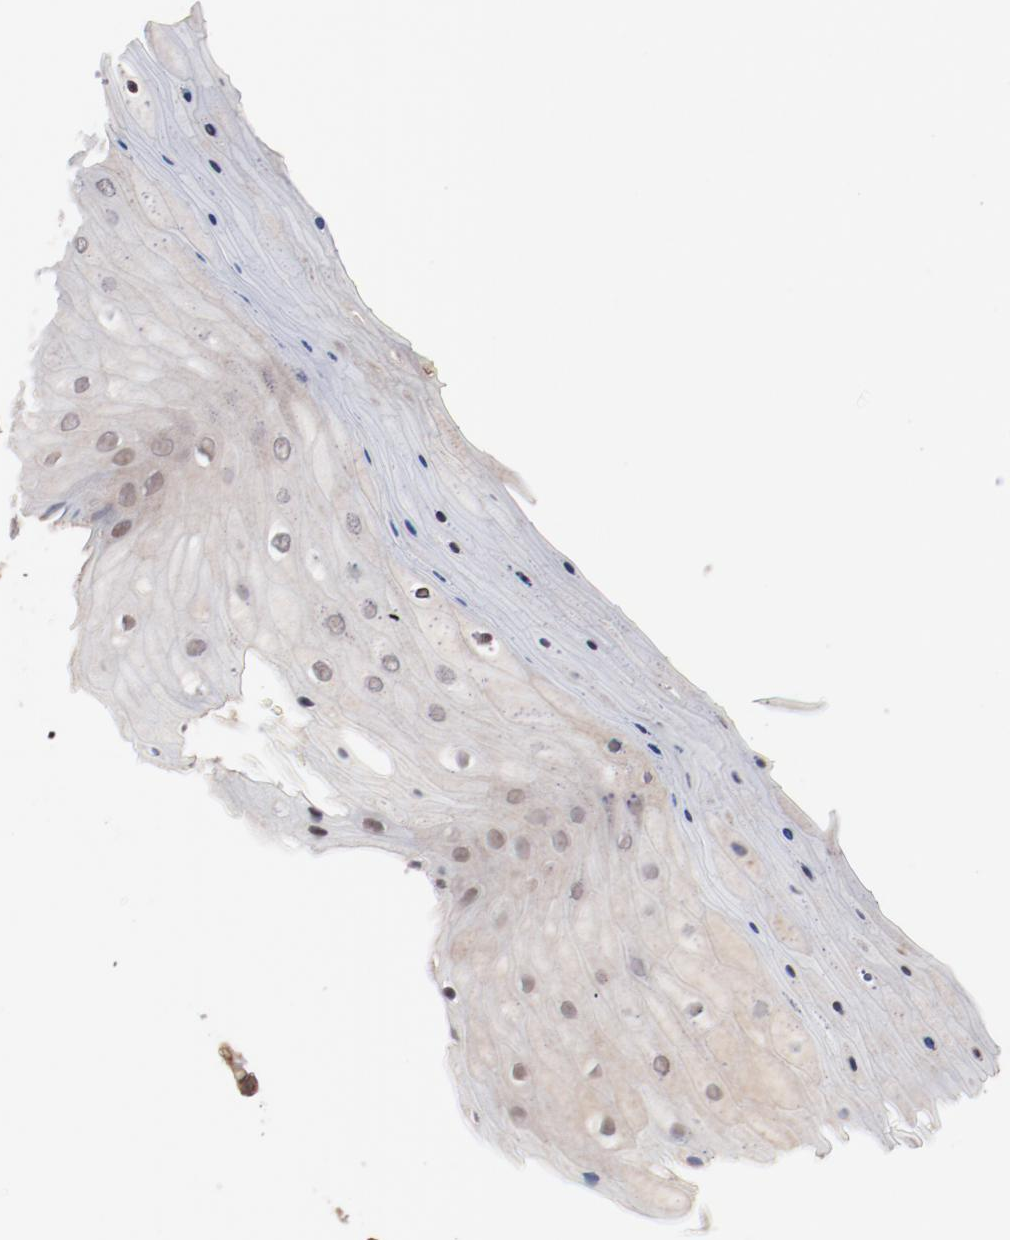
{"staining": {"intensity": "weak", "quantity": ">75%", "location": "cytoplasmic/membranous"}, "tissue": "cervix", "cell_type": "Glandular cells", "image_type": "normal", "snomed": [{"axis": "morphology", "description": "Normal tissue, NOS"}, {"axis": "topography", "description": "Cervix"}], "caption": "Immunohistochemistry staining of normal cervix, which shows low levels of weak cytoplasmic/membranous expression in approximately >75% of glandular cells indicating weak cytoplasmic/membranous protein staining. The staining was performed using DAB (brown) for protein detection and nuclei were counterstained in hematoxylin (blue).", "gene": "PITPNM2", "patient": {"sex": "female", "age": 55}}